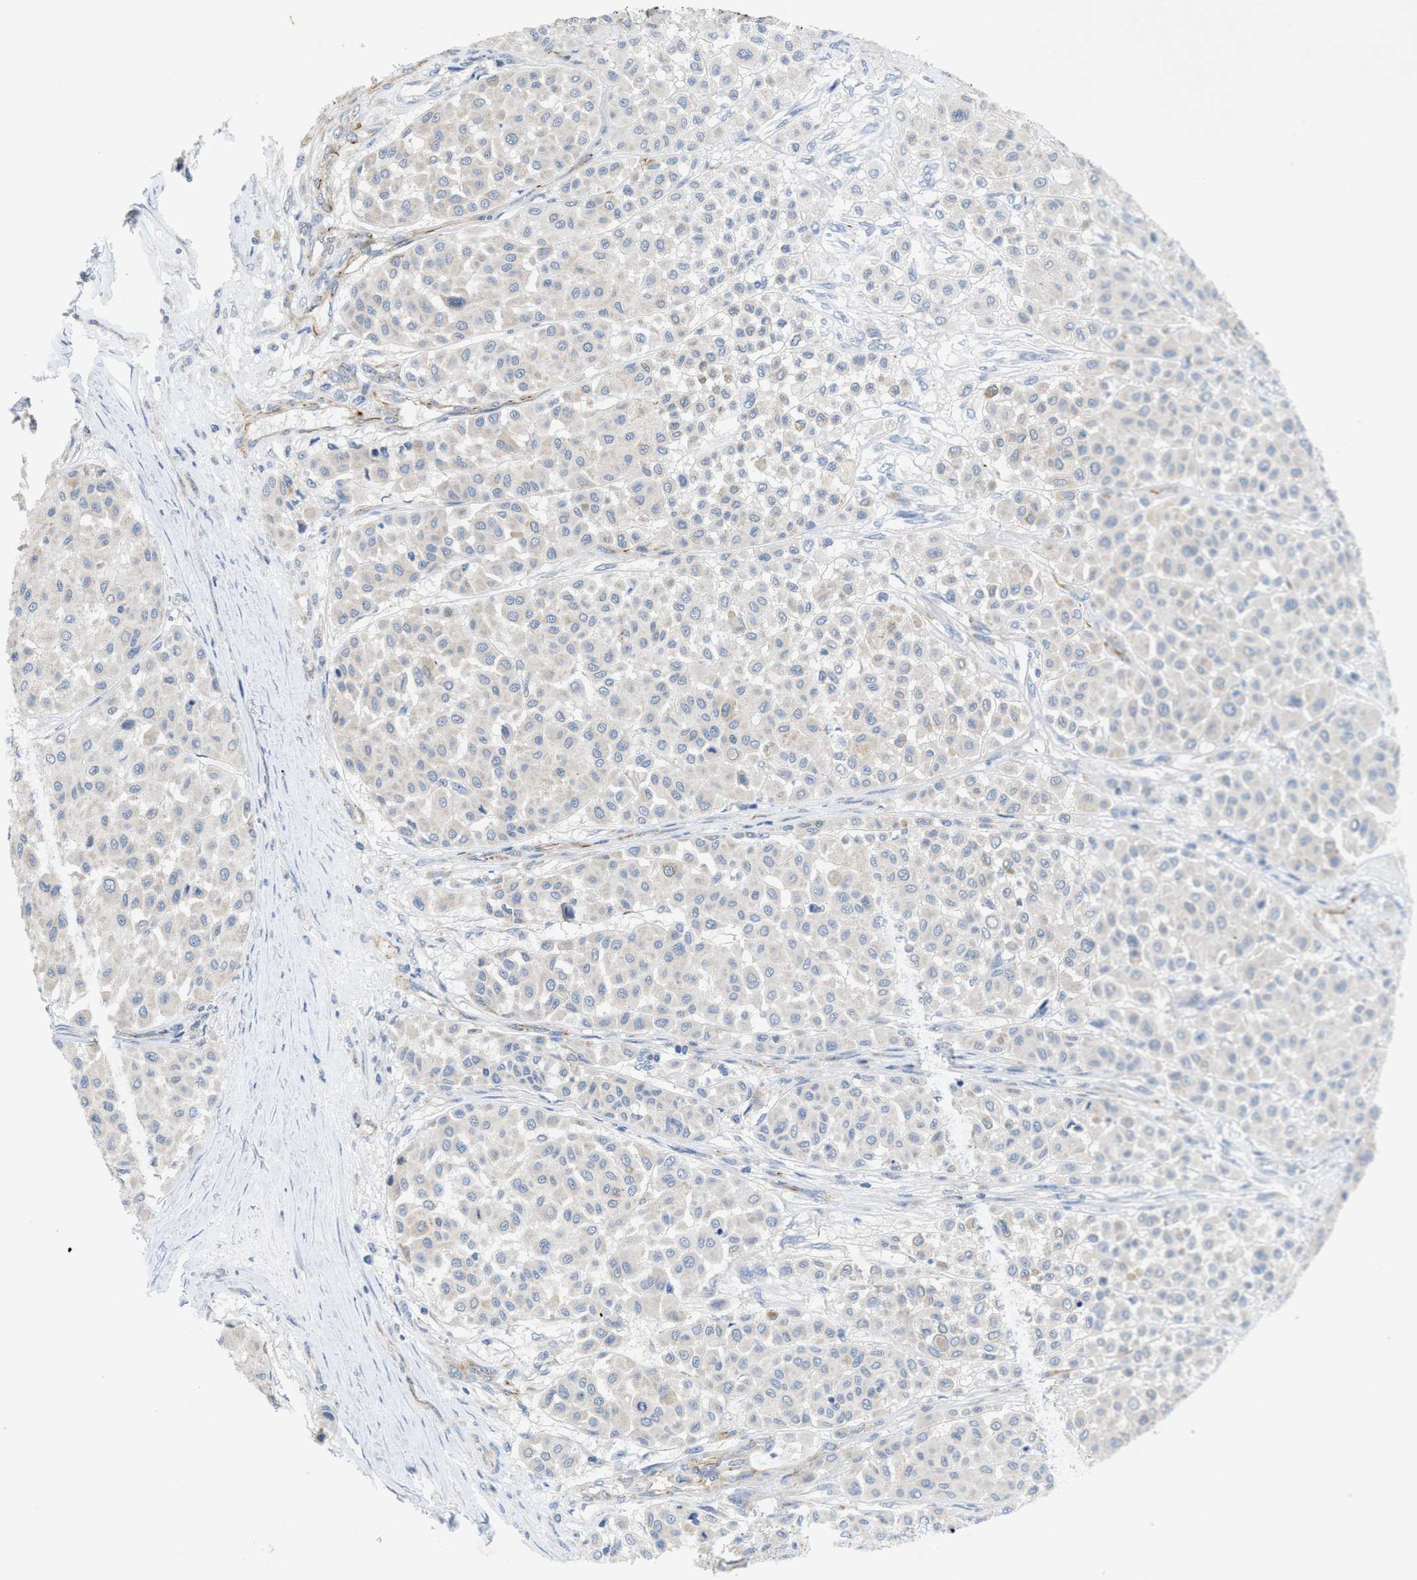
{"staining": {"intensity": "negative", "quantity": "none", "location": "none"}, "tissue": "melanoma", "cell_type": "Tumor cells", "image_type": "cancer", "snomed": [{"axis": "morphology", "description": "Malignant melanoma, Metastatic site"}, {"axis": "topography", "description": "Soft tissue"}], "caption": "This is an immunohistochemistry image of melanoma. There is no staining in tumor cells.", "gene": "UBAP2", "patient": {"sex": "male", "age": 41}}